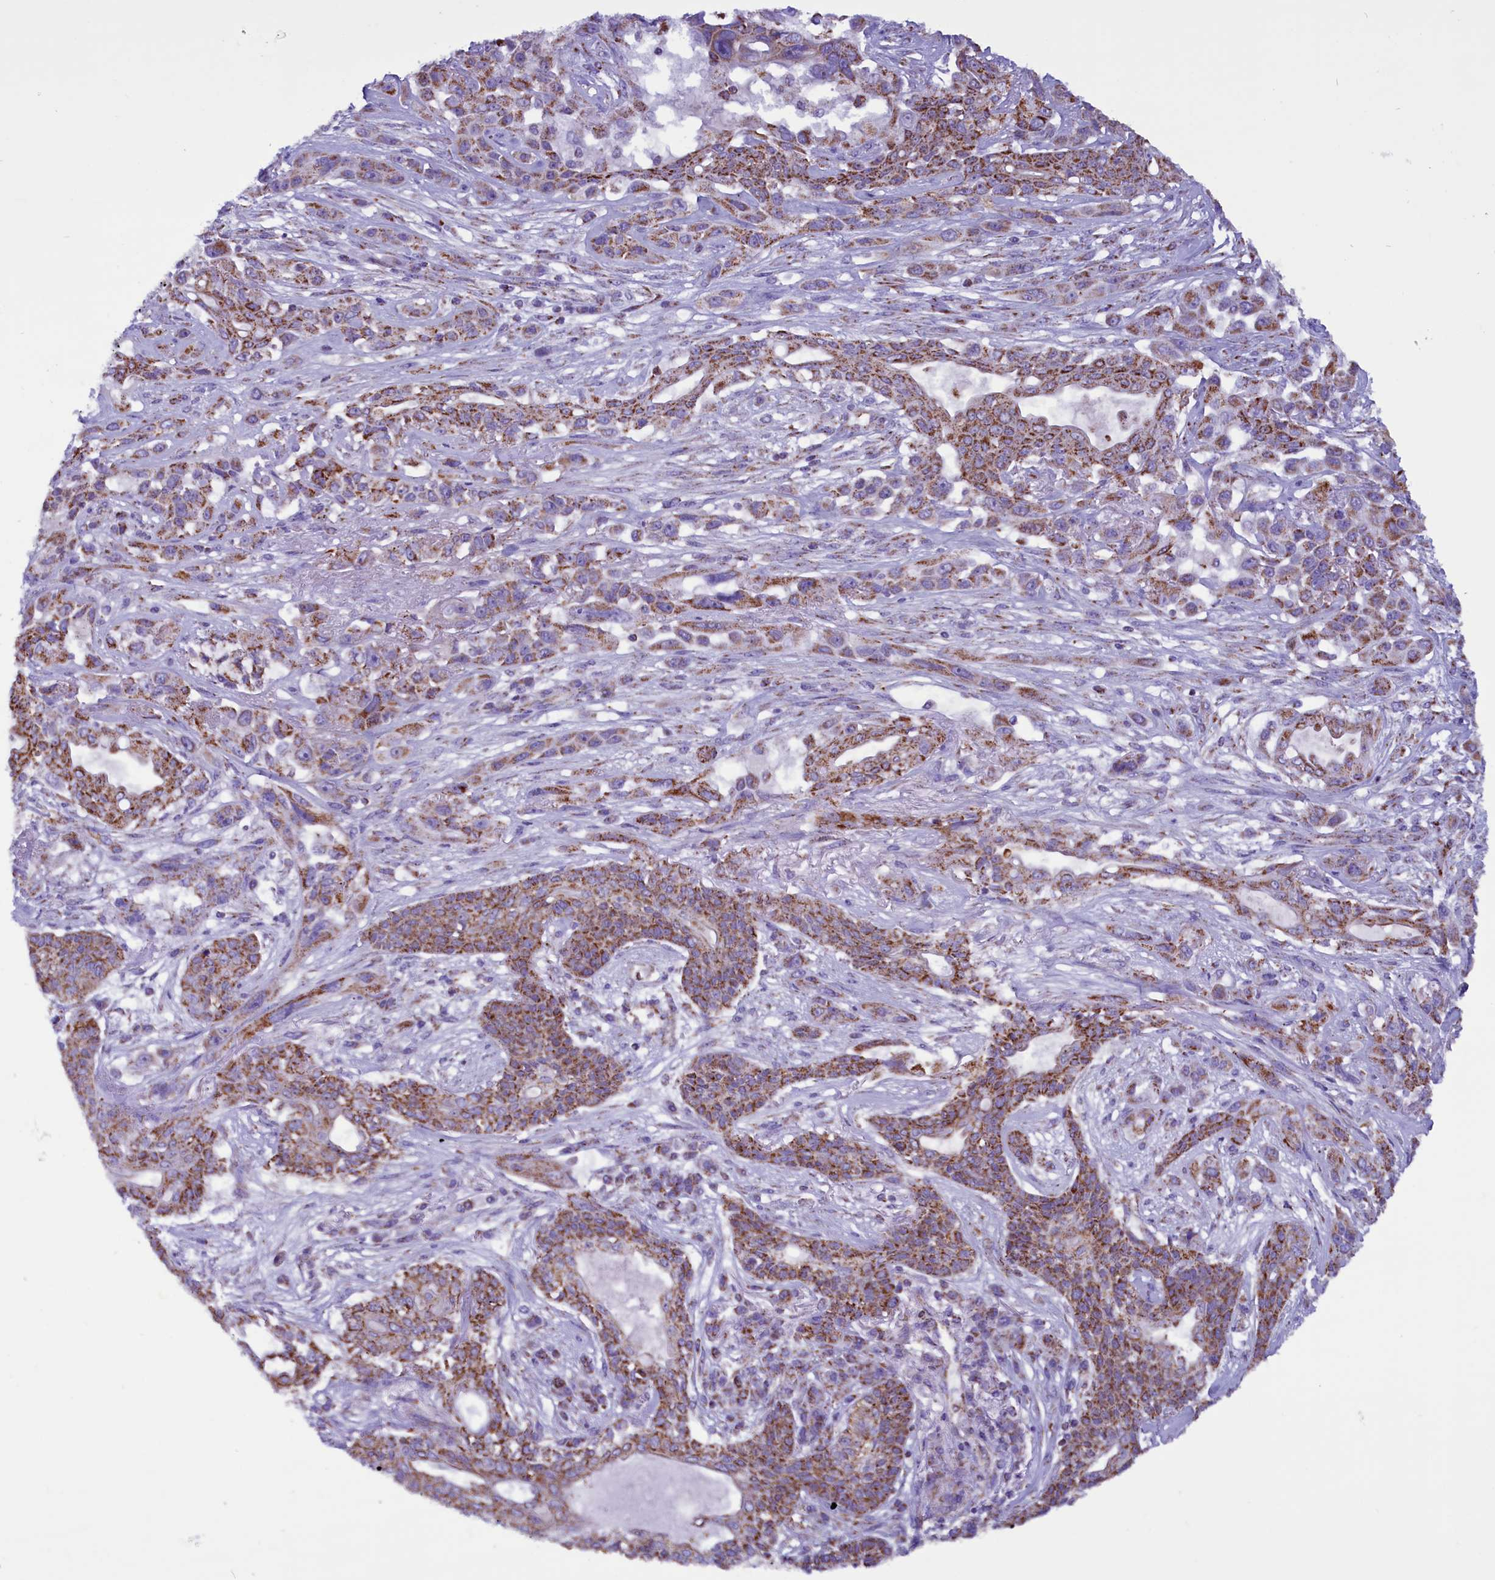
{"staining": {"intensity": "moderate", "quantity": ">75%", "location": "cytoplasmic/membranous"}, "tissue": "lung cancer", "cell_type": "Tumor cells", "image_type": "cancer", "snomed": [{"axis": "morphology", "description": "Squamous cell carcinoma, NOS"}, {"axis": "topography", "description": "Lung"}], "caption": "An immunohistochemistry histopathology image of tumor tissue is shown. Protein staining in brown shows moderate cytoplasmic/membranous positivity in lung cancer (squamous cell carcinoma) within tumor cells. The protein is stained brown, and the nuclei are stained in blue (DAB (3,3'-diaminobenzidine) IHC with brightfield microscopy, high magnification).", "gene": "ICA1L", "patient": {"sex": "female", "age": 70}}